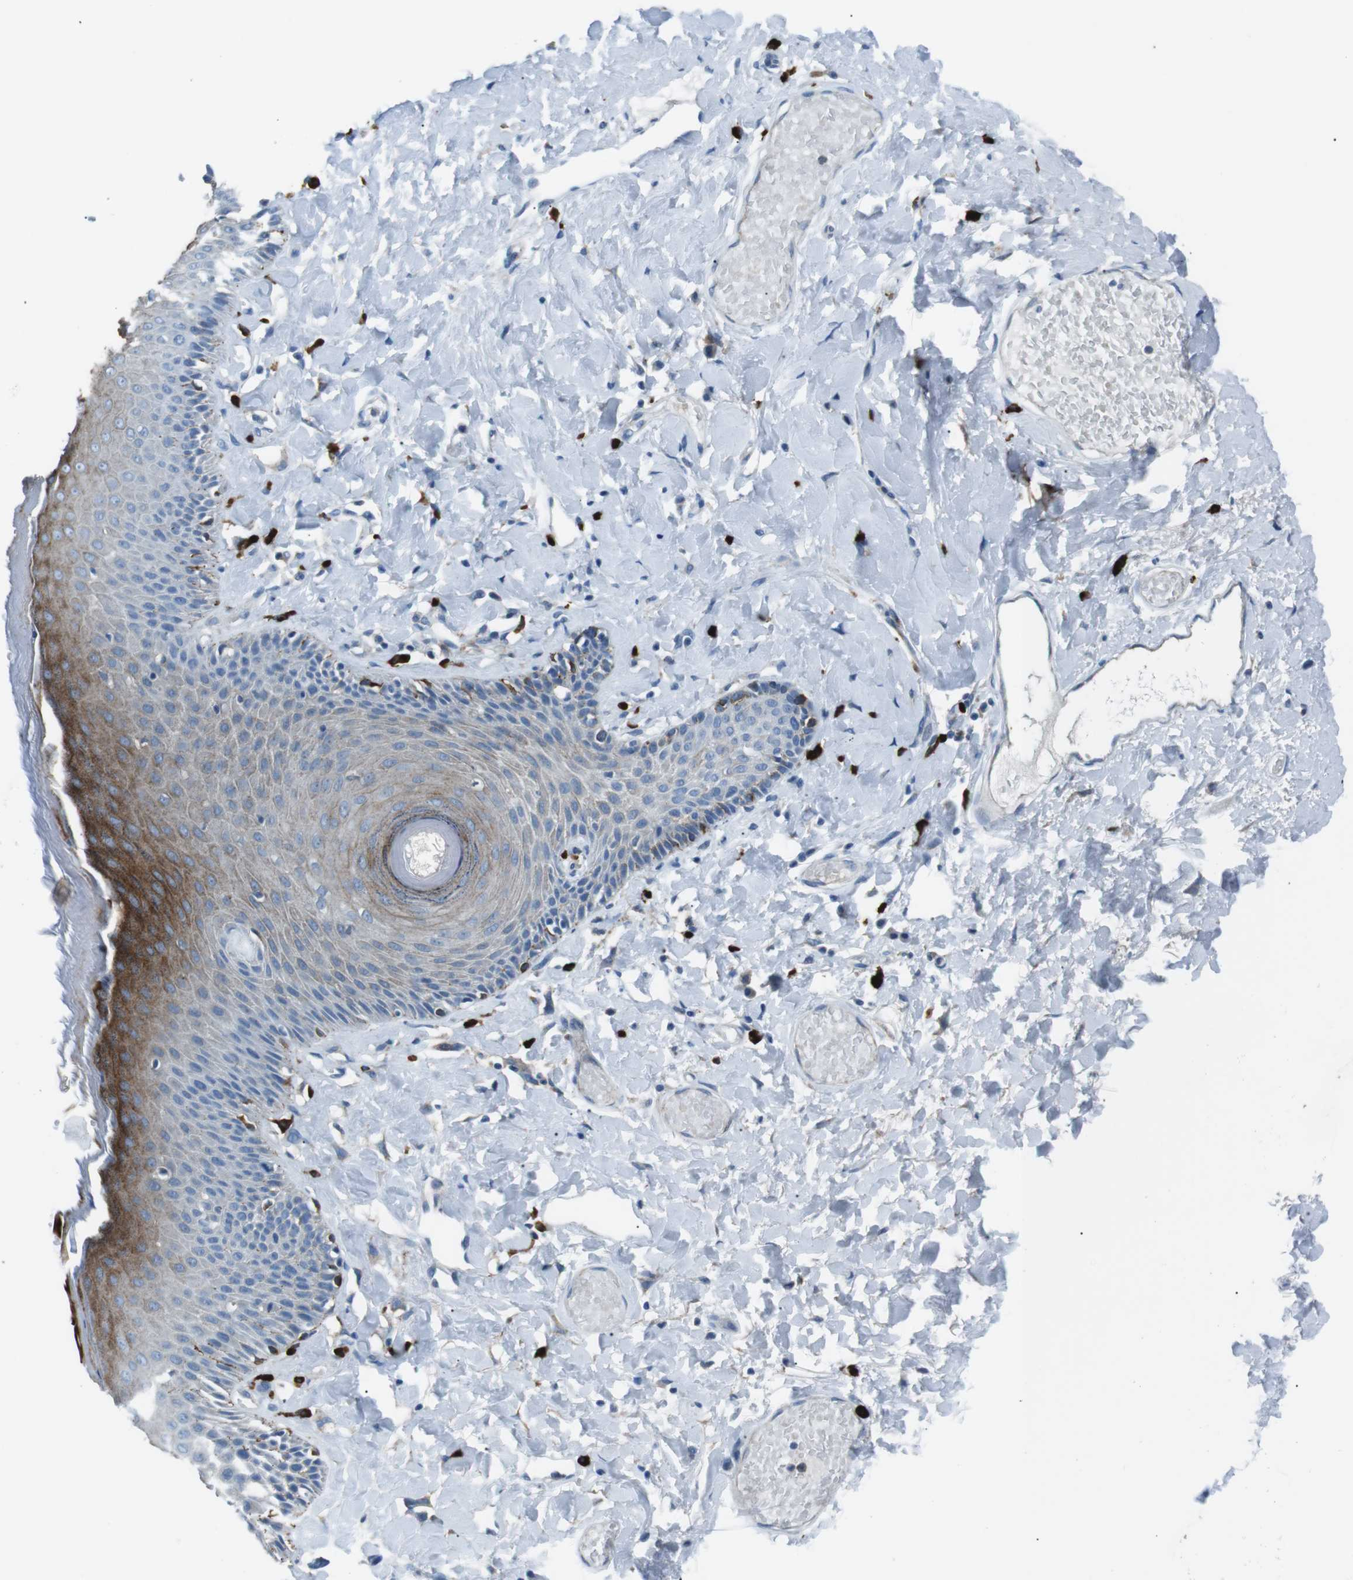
{"staining": {"intensity": "strong", "quantity": "<25%", "location": "cytoplasmic/membranous"}, "tissue": "skin", "cell_type": "Epidermal cells", "image_type": "normal", "snomed": [{"axis": "morphology", "description": "Normal tissue, NOS"}, {"axis": "topography", "description": "Anal"}], "caption": "Brown immunohistochemical staining in normal human skin shows strong cytoplasmic/membranous staining in about <25% of epidermal cells.", "gene": "CSF2RA", "patient": {"sex": "male", "age": 69}}